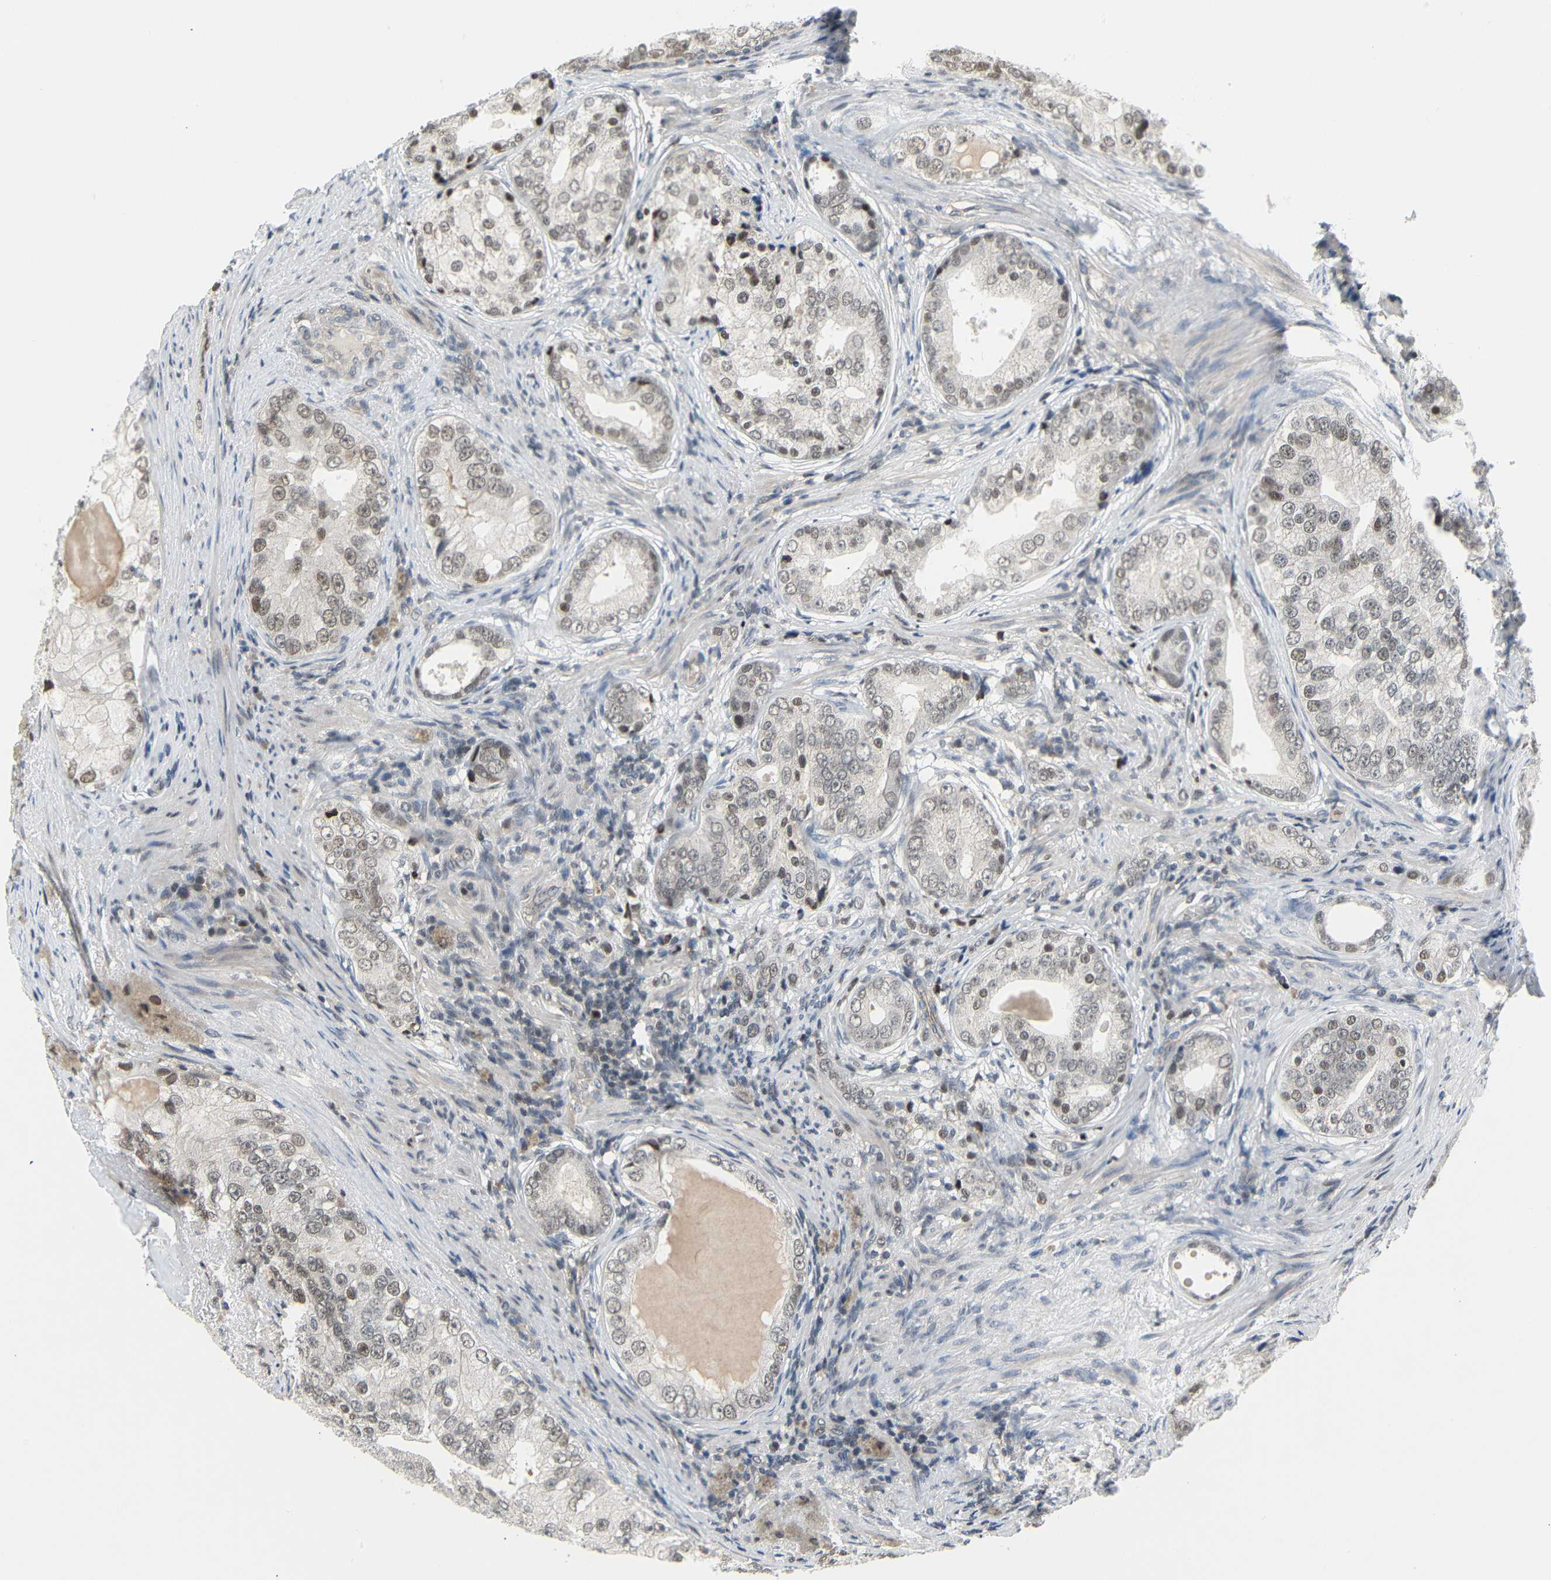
{"staining": {"intensity": "moderate", "quantity": ">75%", "location": "nuclear"}, "tissue": "prostate cancer", "cell_type": "Tumor cells", "image_type": "cancer", "snomed": [{"axis": "morphology", "description": "Adenocarcinoma, High grade"}, {"axis": "topography", "description": "Prostate"}], "caption": "IHC micrograph of human high-grade adenocarcinoma (prostate) stained for a protein (brown), which shows medium levels of moderate nuclear expression in about >75% of tumor cells.", "gene": "IMPG2", "patient": {"sex": "male", "age": 66}}